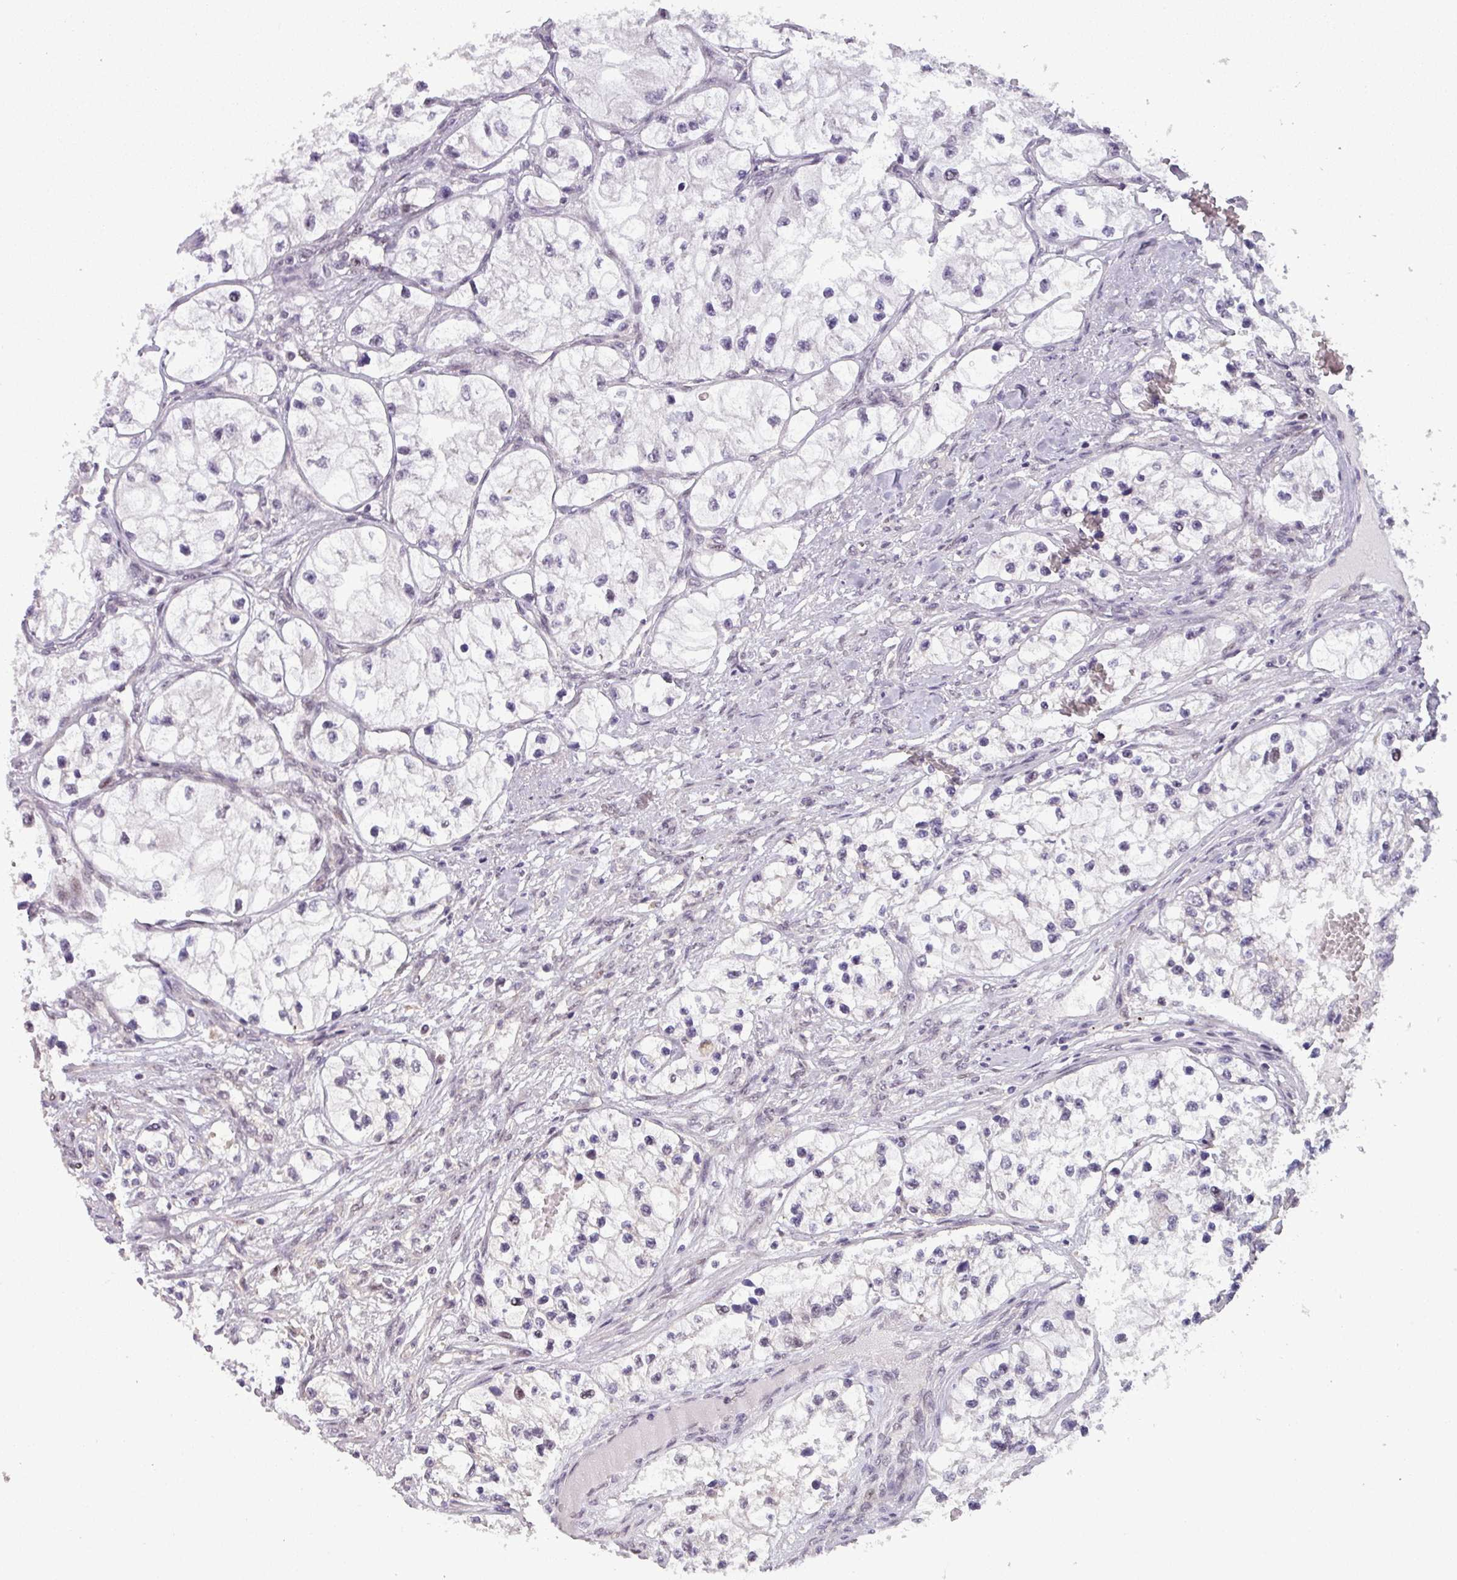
{"staining": {"intensity": "negative", "quantity": "none", "location": "none"}, "tissue": "renal cancer", "cell_type": "Tumor cells", "image_type": "cancer", "snomed": [{"axis": "morphology", "description": "Adenocarcinoma, NOS"}, {"axis": "topography", "description": "Kidney"}], "caption": "IHC of adenocarcinoma (renal) demonstrates no staining in tumor cells. (DAB (3,3'-diaminobenzidine) IHC visualized using brightfield microscopy, high magnification).", "gene": "NPFFR1", "patient": {"sex": "female", "age": 57}}